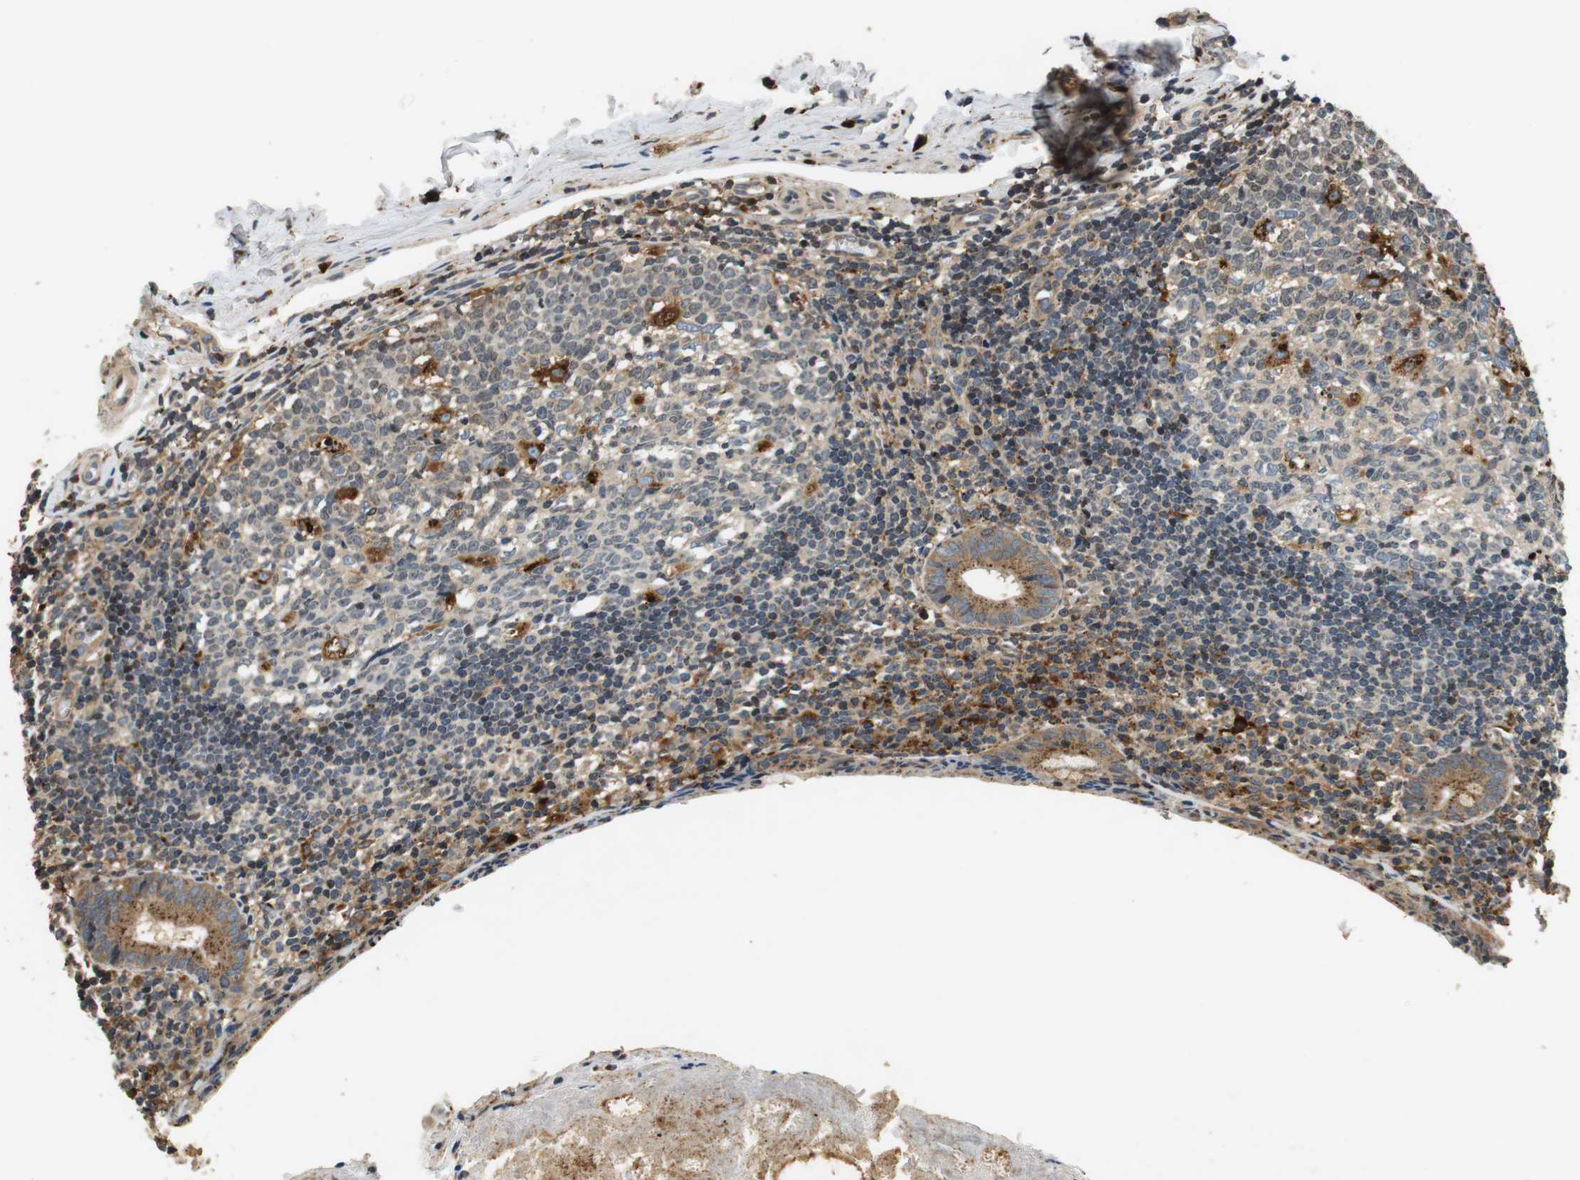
{"staining": {"intensity": "moderate", "quantity": ">75%", "location": "cytoplasmic/membranous"}, "tissue": "appendix", "cell_type": "Glandular cells", "image_type": "normal", "snomed": [{"axis": "morphology", "description": "Normal tissue, NOS"}, {"axis": "topography", "description": "Appendix"}], "caption": "An immunohistochemistry photomicrograph of unremarkable tissue is shown. Protein staining in brown highlights moderate cytoplasmic/membranous positivity in appendix within glandular cells.", "gene": "TXNRD1", "patient": {"sex": "female", "age": 10}}